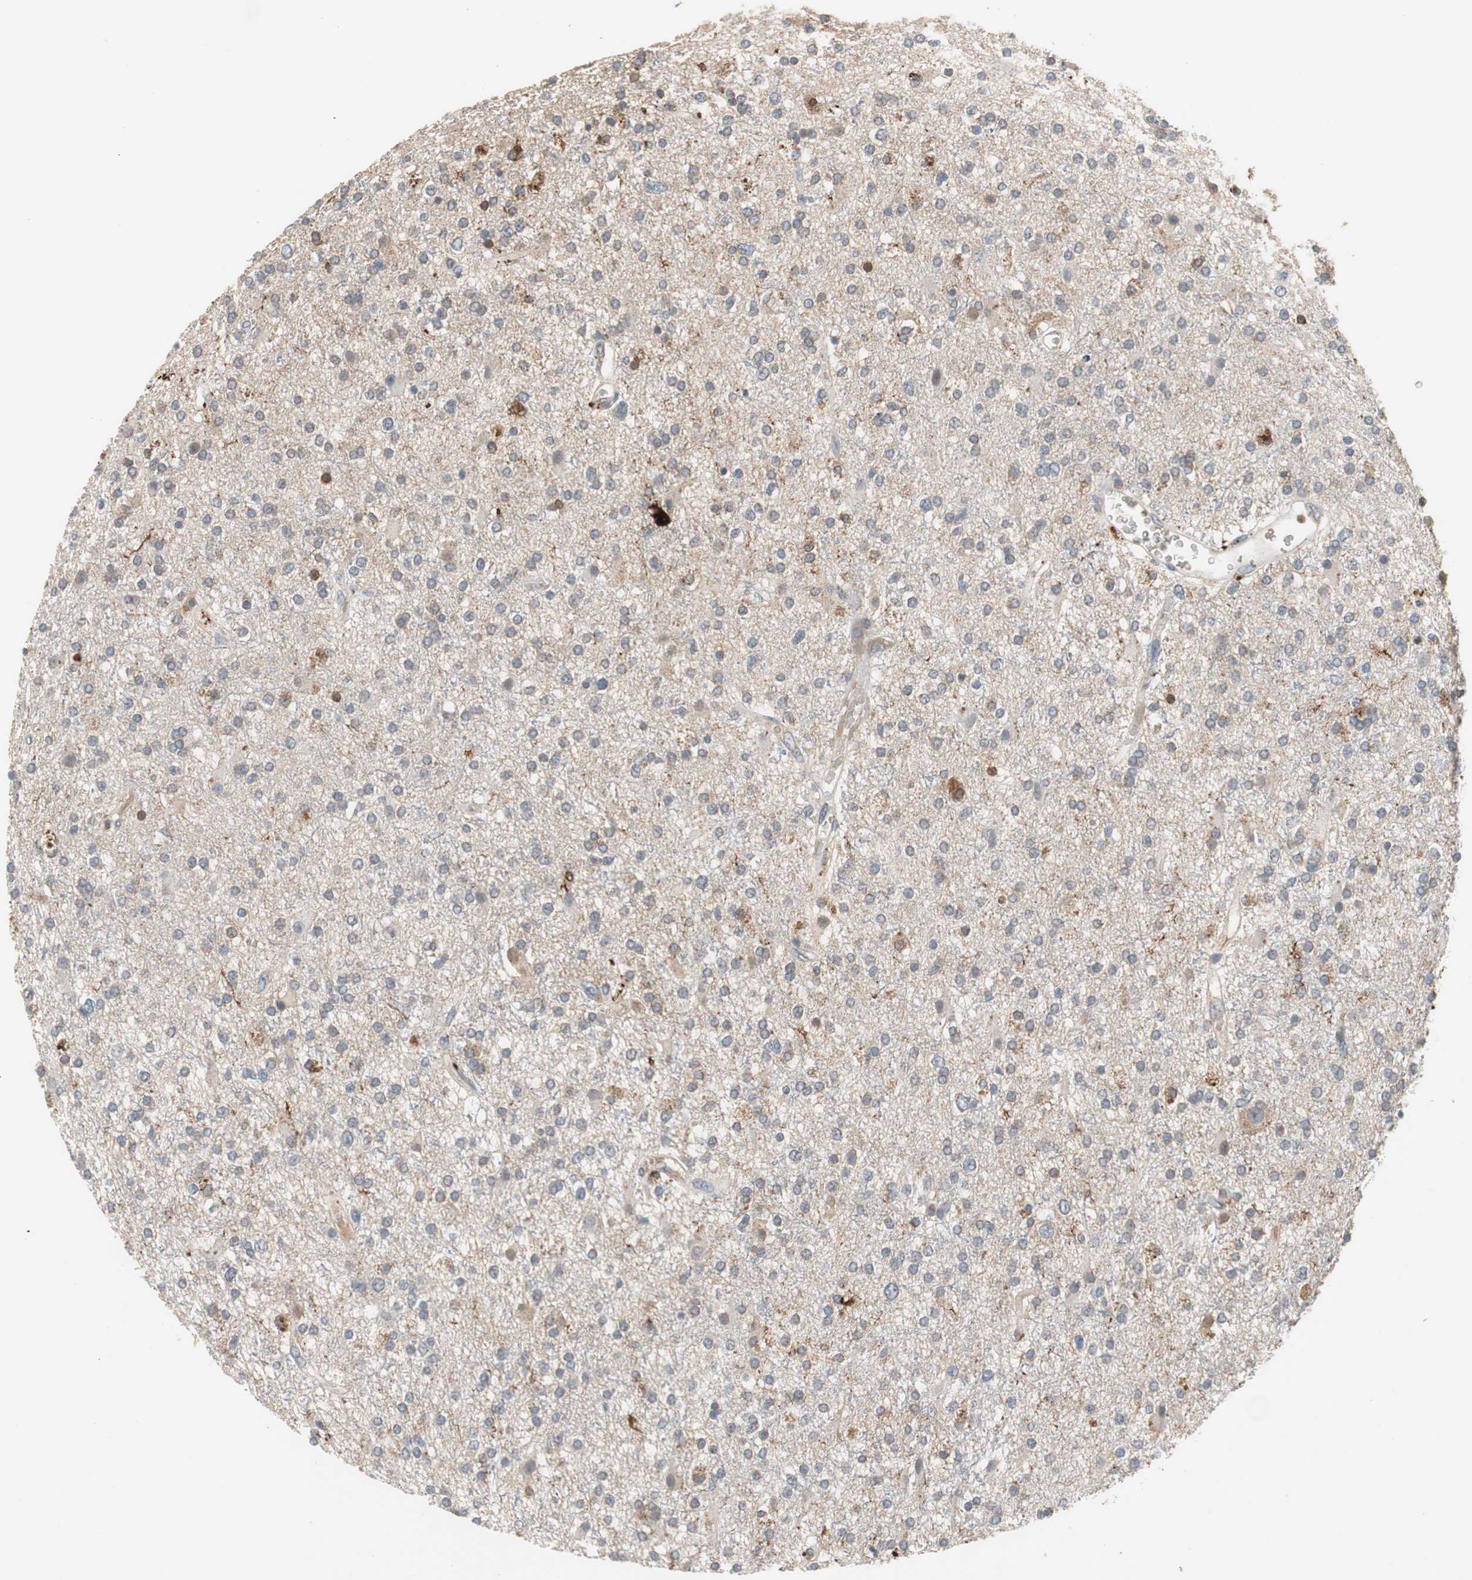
{"staining": {"intensity": "moderate", "quantity": "<25%", "location": "cytoplasmic/membranous"}, "tissue": "glioma", "cell_type": "Tumor cells", "image_type": "cancer", "snomed": [{"axis": "morphology", "description": "Glioma, malignant, High grade"}, {"axis": "topography", "description": "Brain"}], "caption": "Malignant high-grade glioma stained with immunohistochemistry (IHC) exhibits moderate cytoplasmic/membranous staining in about <25% of tumor cells. (DAB = brown stain, brightfield microscopy at high magnification).", "gene": "CALB2", "patient": {"sex": "male", "age": 33}}